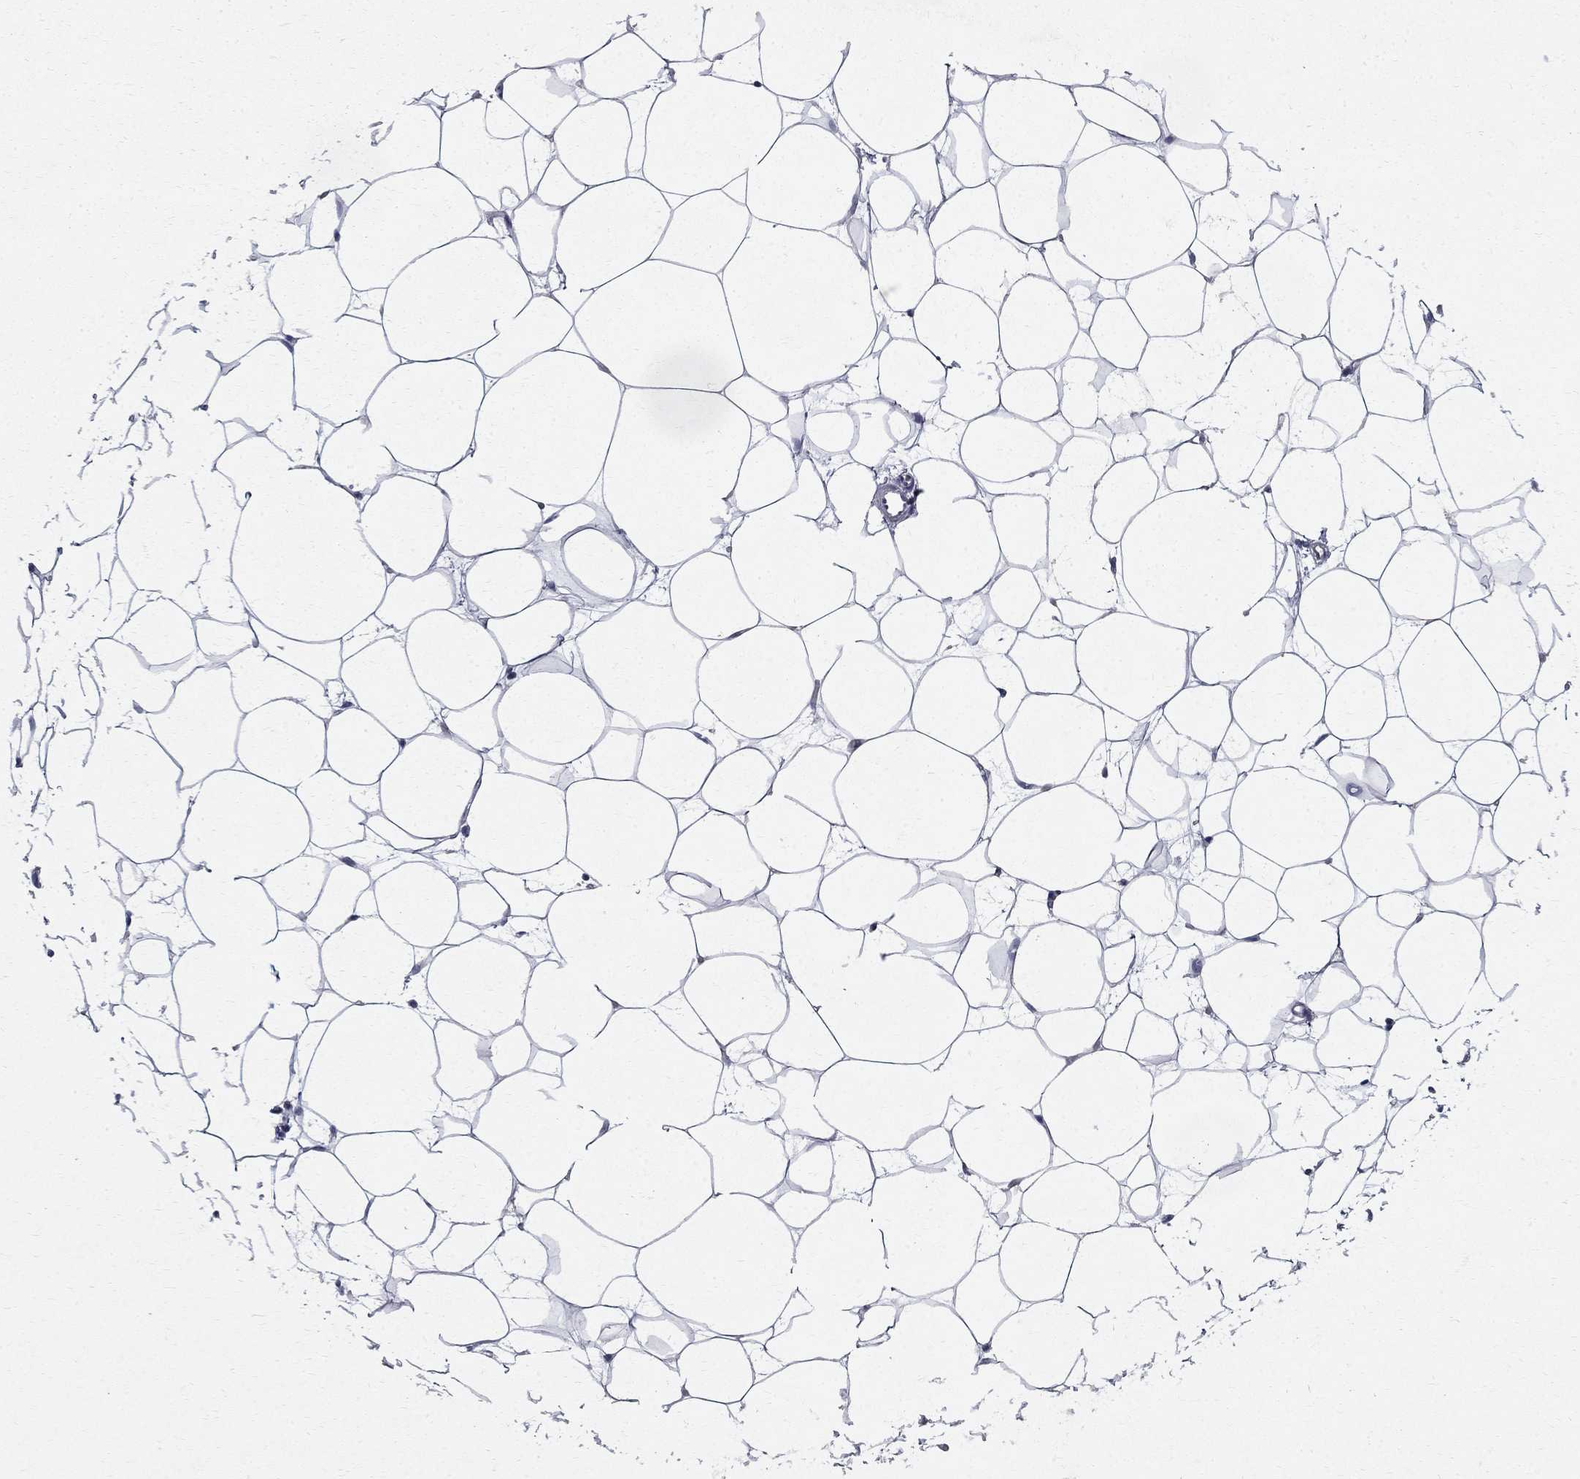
{"staining": {"intensity": "negative", "quantity": "none", "location": "none"}, "tissue": "breast", "cell_type": "Adipocytes", "image_type": "normal", "snomed": [{"axis": "morphology", "description": "Normal tissue, NOS"}, {"axis": "topography", "description": "Breast"}], "caption": "DAB immunohistochemical staining of benign human breast reveals no significant positivity in adipocytes.", "gene": "CLIC6", "patient": {"sex": "female", "age": 37}}